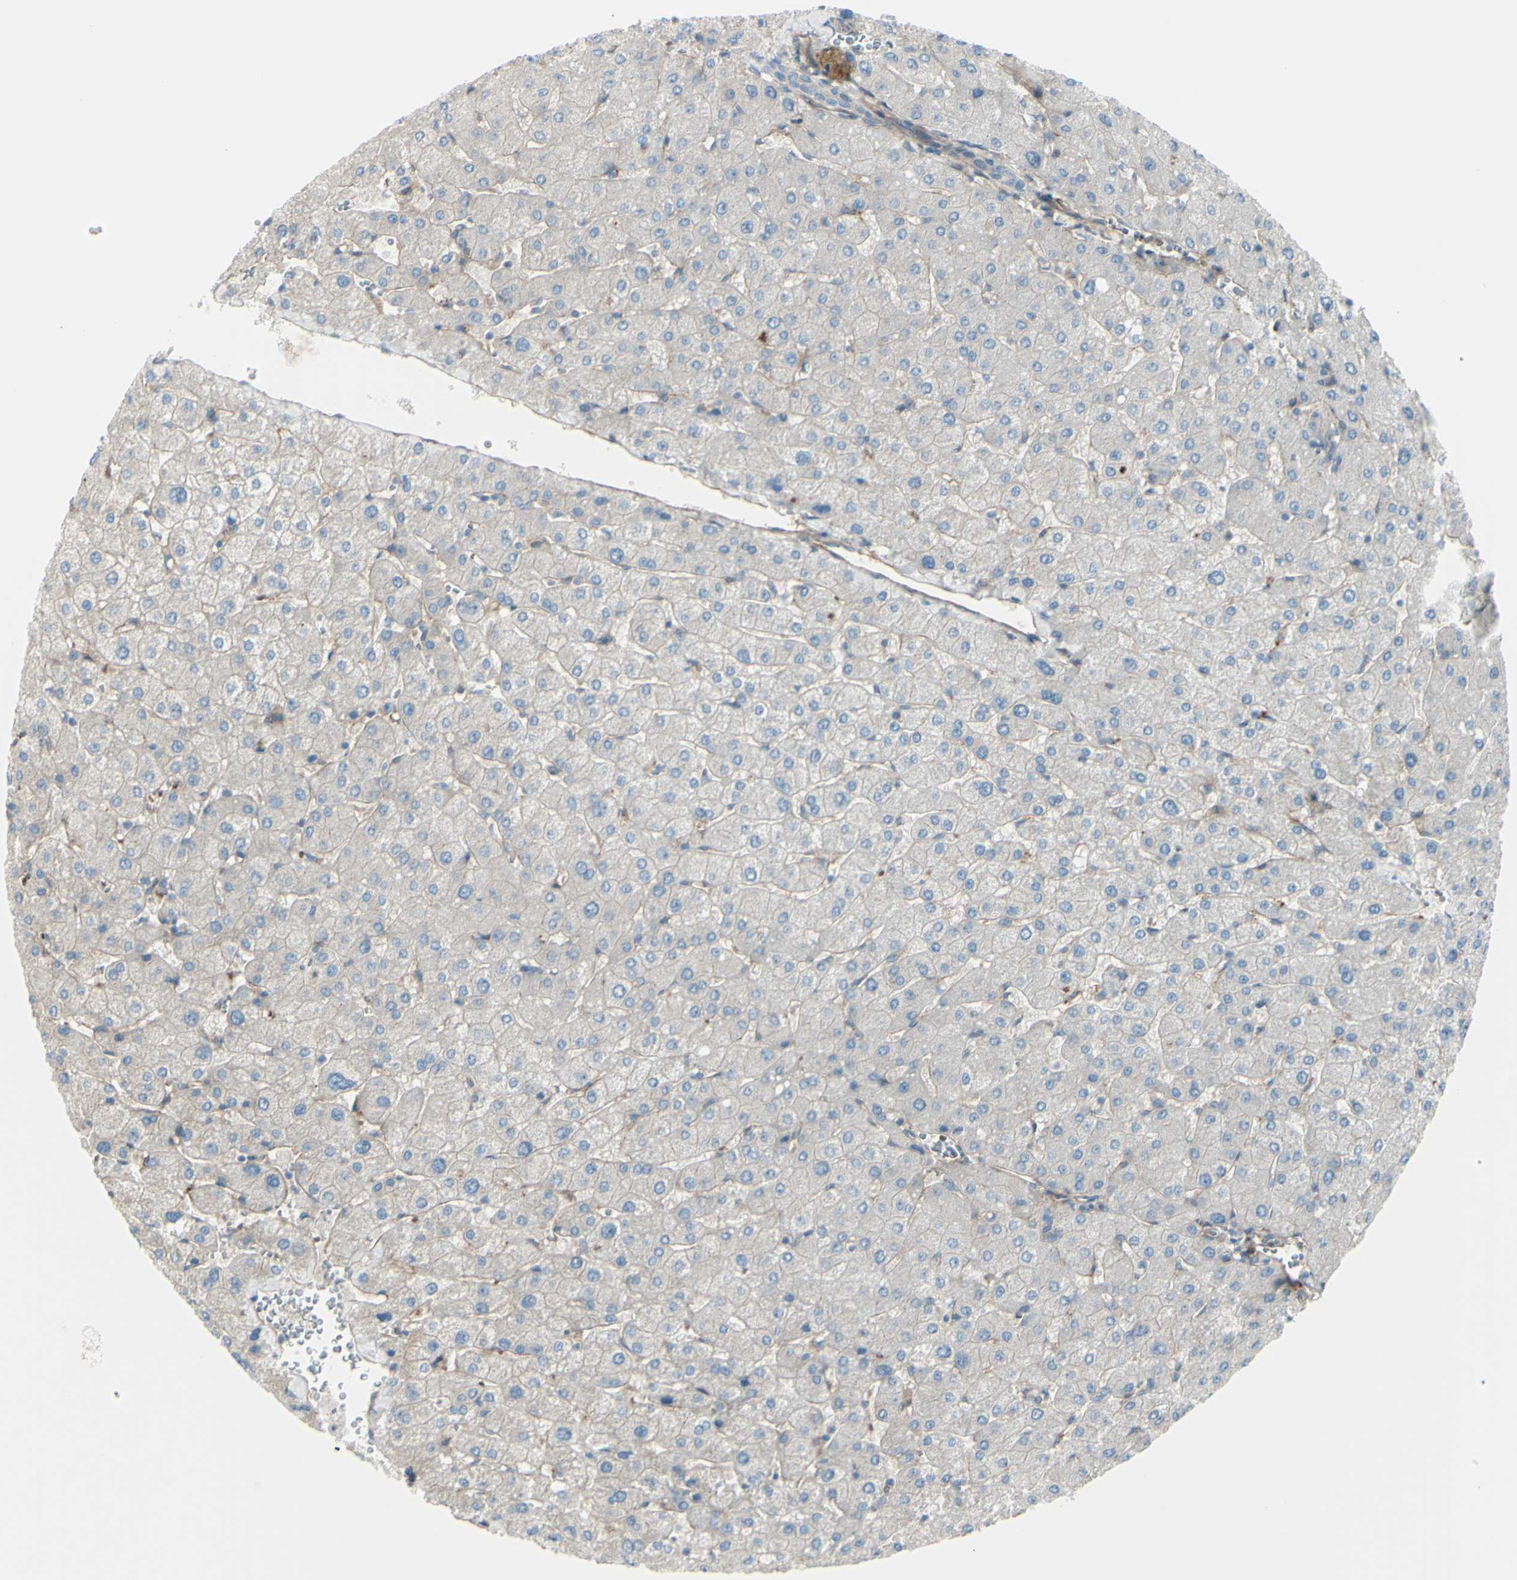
{"staining": {"intensity": "weak", "quantity": ">75%", "location": "cytoplasmic/membranous"}, "tissue": "liver", "cell_type": "Cholangiocytes", "image_type": "normal", "snomed": [{"axis": "morphology", "description": "Normal tissue, NOS"}, {"axis": "topography", "description": "Liver"}], "caption": "Liver stained with DAB IHC shows low levels of weak cytoplasmic/membranous staining in about >75% of cholangiocytes.", "gene": "PCDHGA10", "patient": {"sex": "male", "age": 55}}